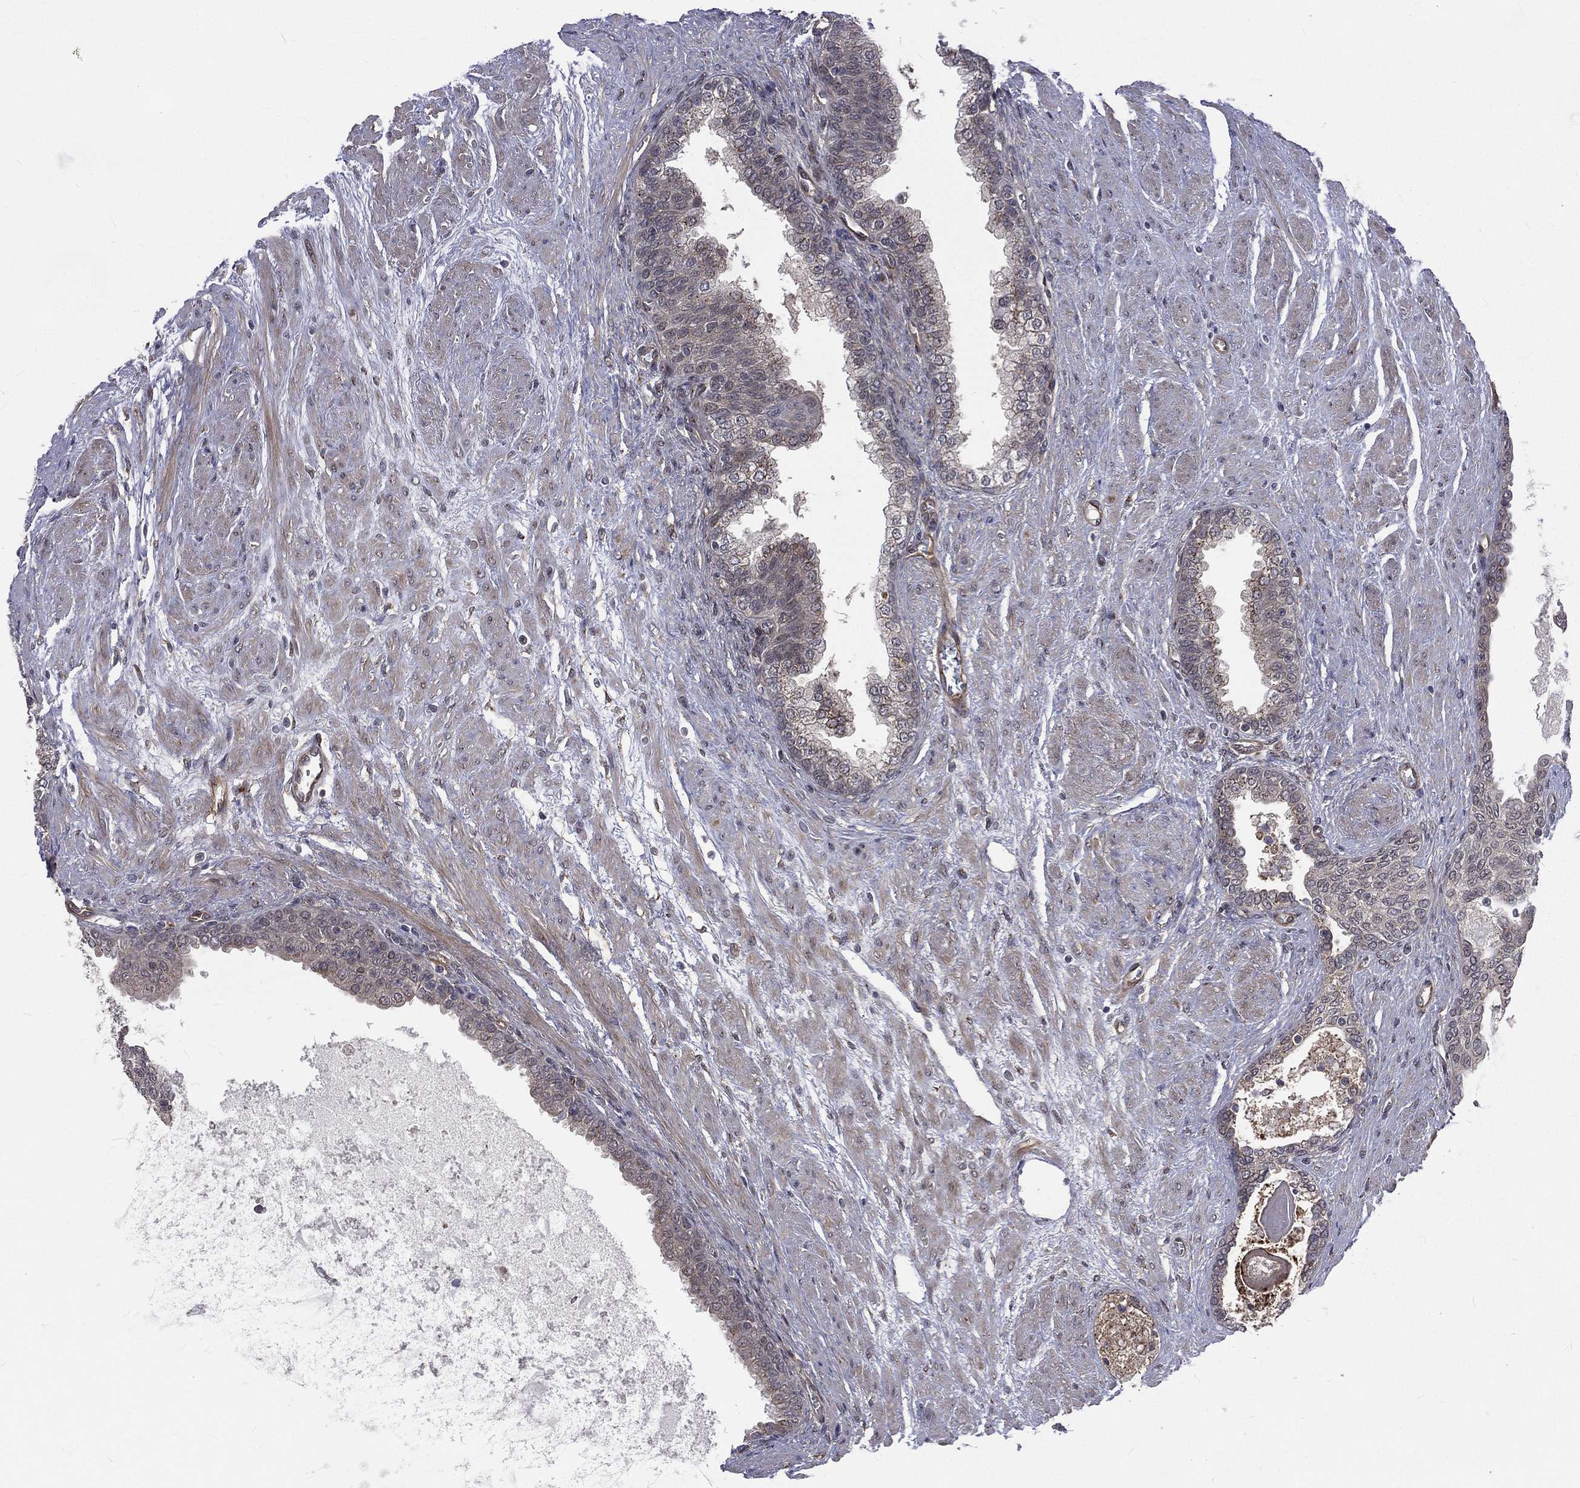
{"staining": {"intensity": "negative", "quantity": "none", "location": "none"}, "tissue": "prostate cancer", "cell_type": "Tumor cells", "image_type": "cancer", "snomed": [{"axis": "morphology", "description": "Adenocarcinoma, NOS"}, {"axis": "topography", "description": "Prostate and seminal vesicle, NOS"}, {"axis": "topography", "description": "Prostate"}], "caption": "An immunohistochemistry micrograph of prostate adenocarcinoma is shown. There is no staining in tumor cells of prostate adenocarcinoma.", "gene": "ARL3", "patient": {"sex": "male", "age": 62}}